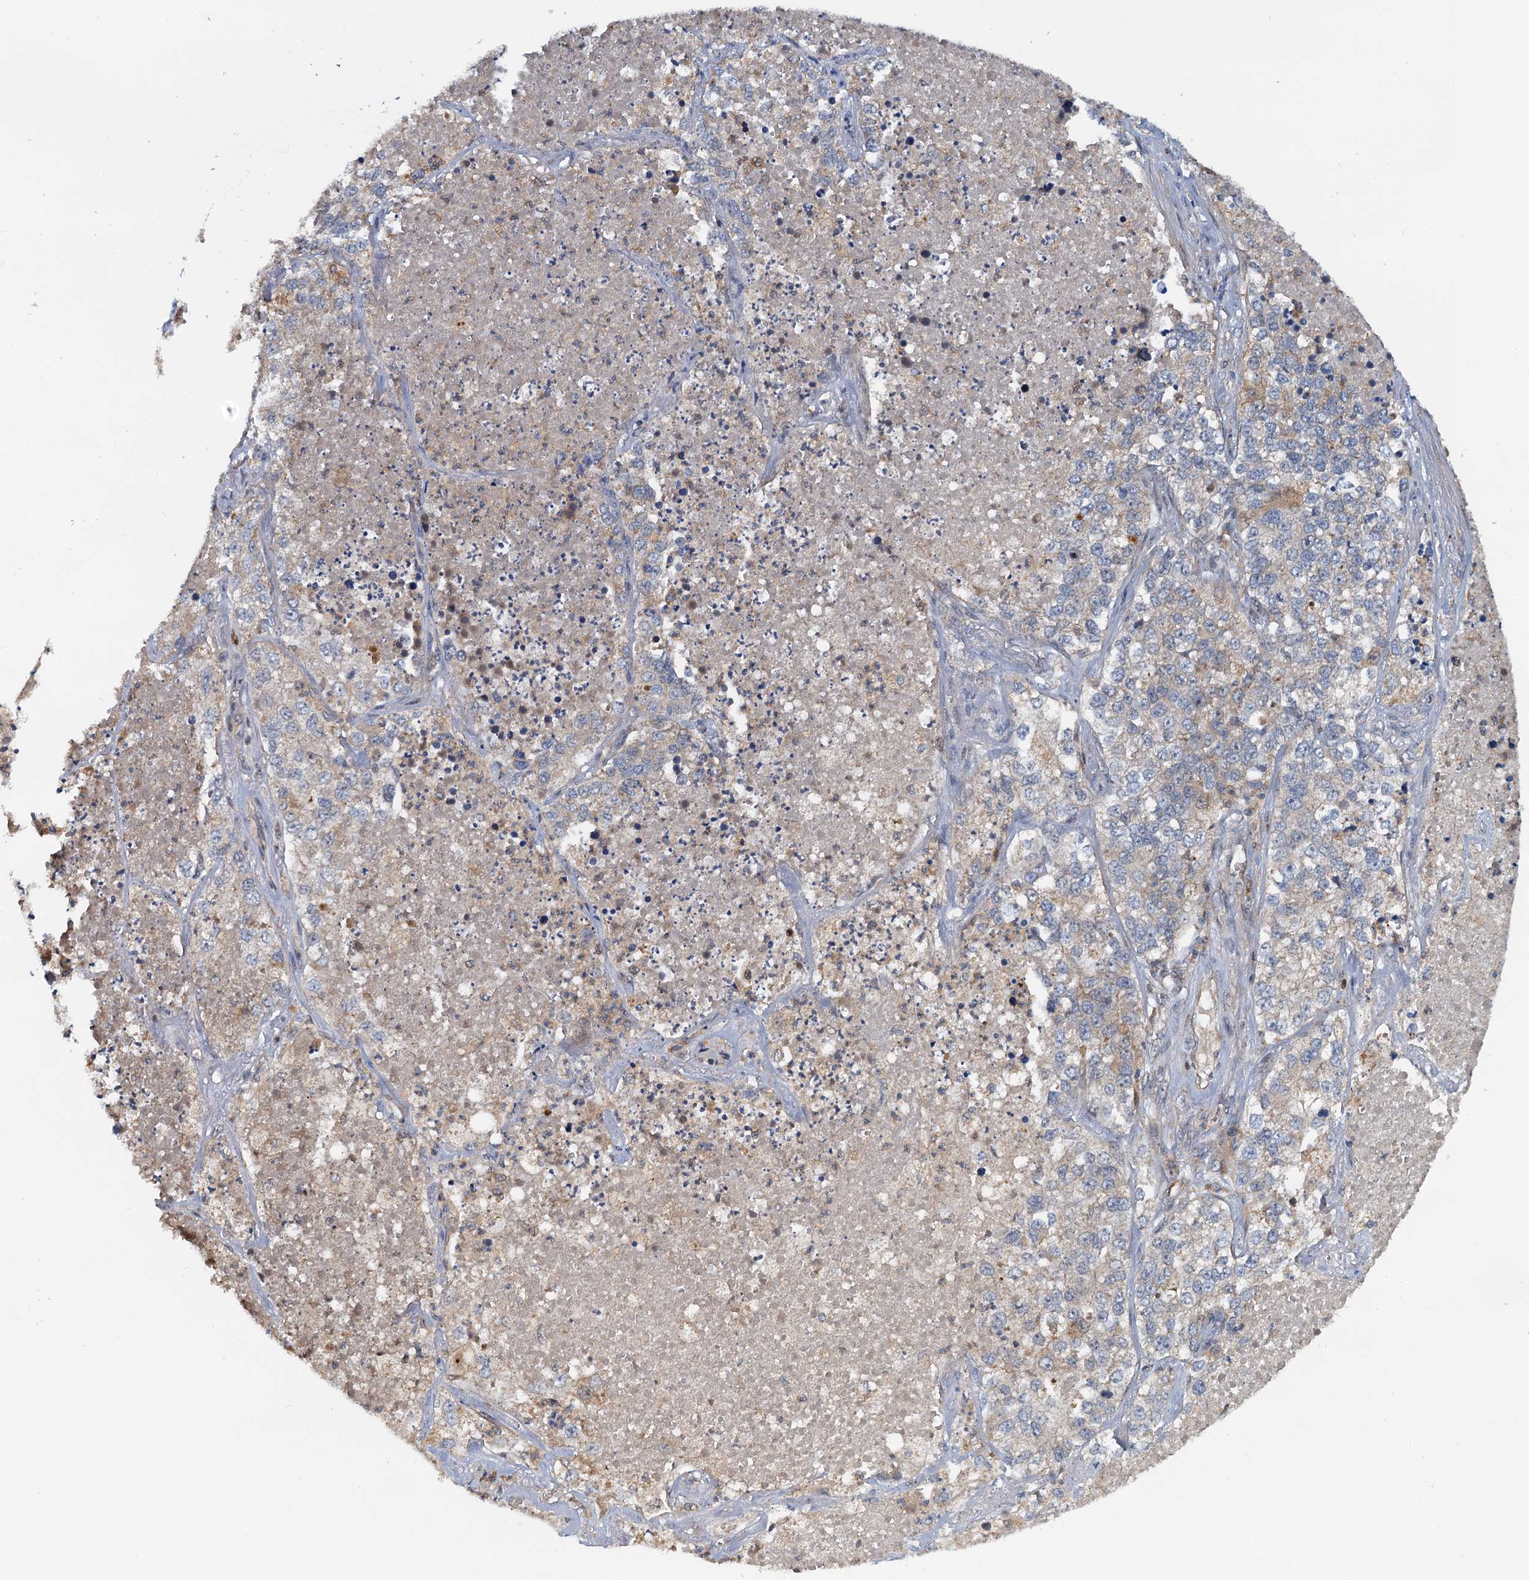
{"staining": {"intensity": "moderate", "quantity": "<25%", "location": "cytoplasmic/membranous"}, "tissue": "lung cancer", "cell_type": "Tumor cells", "image_type": "cancer", "snomed": [{"axis": "morphology", "description": "Adenocarcinoma, NOS"}, {"axis": "topography", "description": "Lung"}], "caption": "About <25% of tumor cells in lung cancer reveal moderate cytoplasmic/membranous protein positivity as visualized by brown immunohistochemical staining.", "gene": "TOLLIP", "patient": {"sex": "male", "age": 49}}